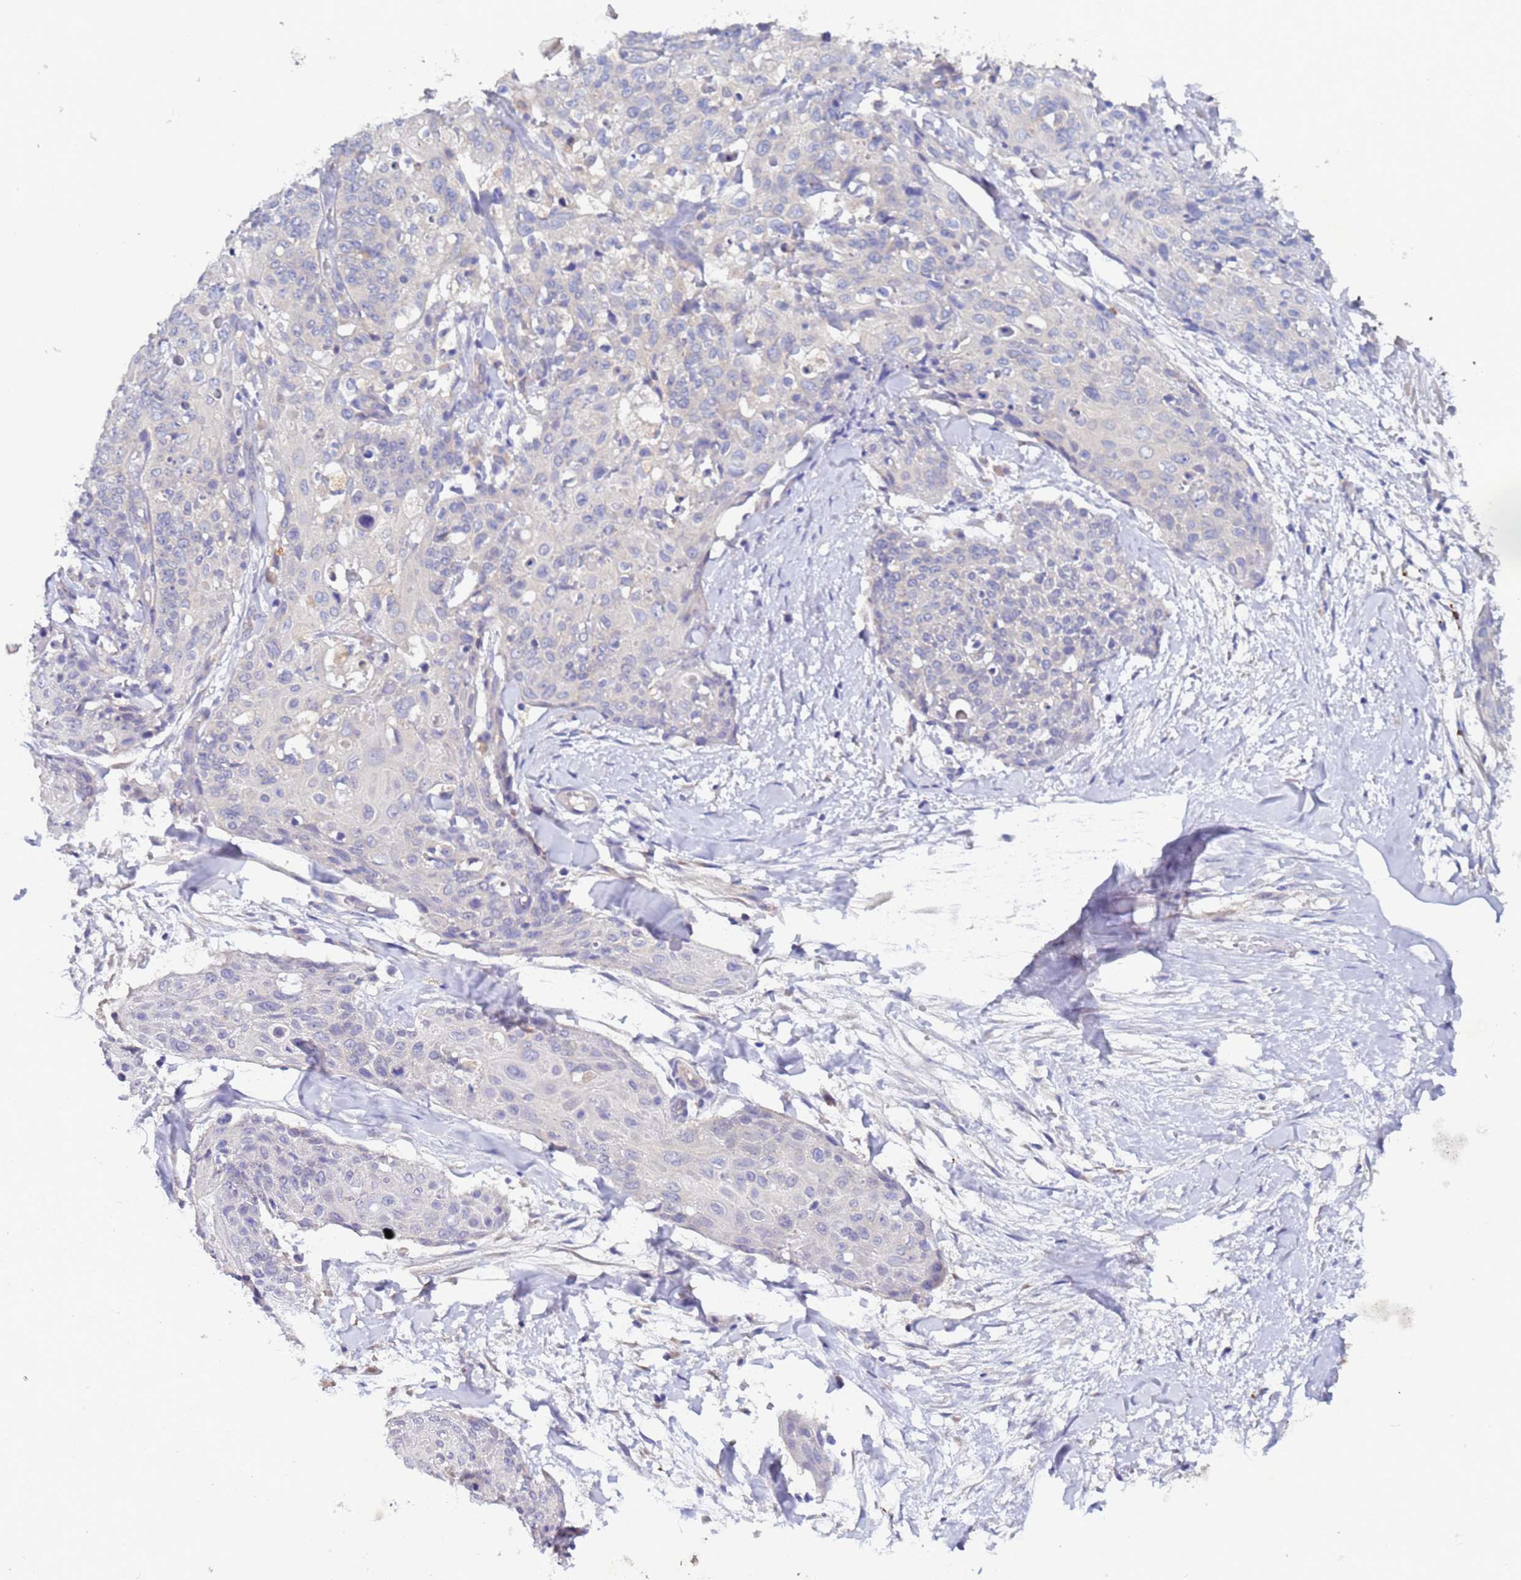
{"staining": {"intensity": "negative", "quantity": "none", "location": "none"}, "tissue": "skin cancer", "cell_type": "Tumor cells", "image_type": "cancer", "snomed": [{"axis": "morphology", "description": "Squamous cell carcinoma, NOS"}, {"axis": "topography", "description": "Skin"}, {"axis": "topography", "description": "Vulva"}], "caption": "Tumor cells are negative for brown protein staining in squamous cell carcinoma (skin). (DAB (3,3'-diaminobenzidine) immunohistochemistry (IHC) visualized using brightfield microscopy, high magnification).", "gene": "ZNF248", "patient": {"sex": "female", "age": 85}}